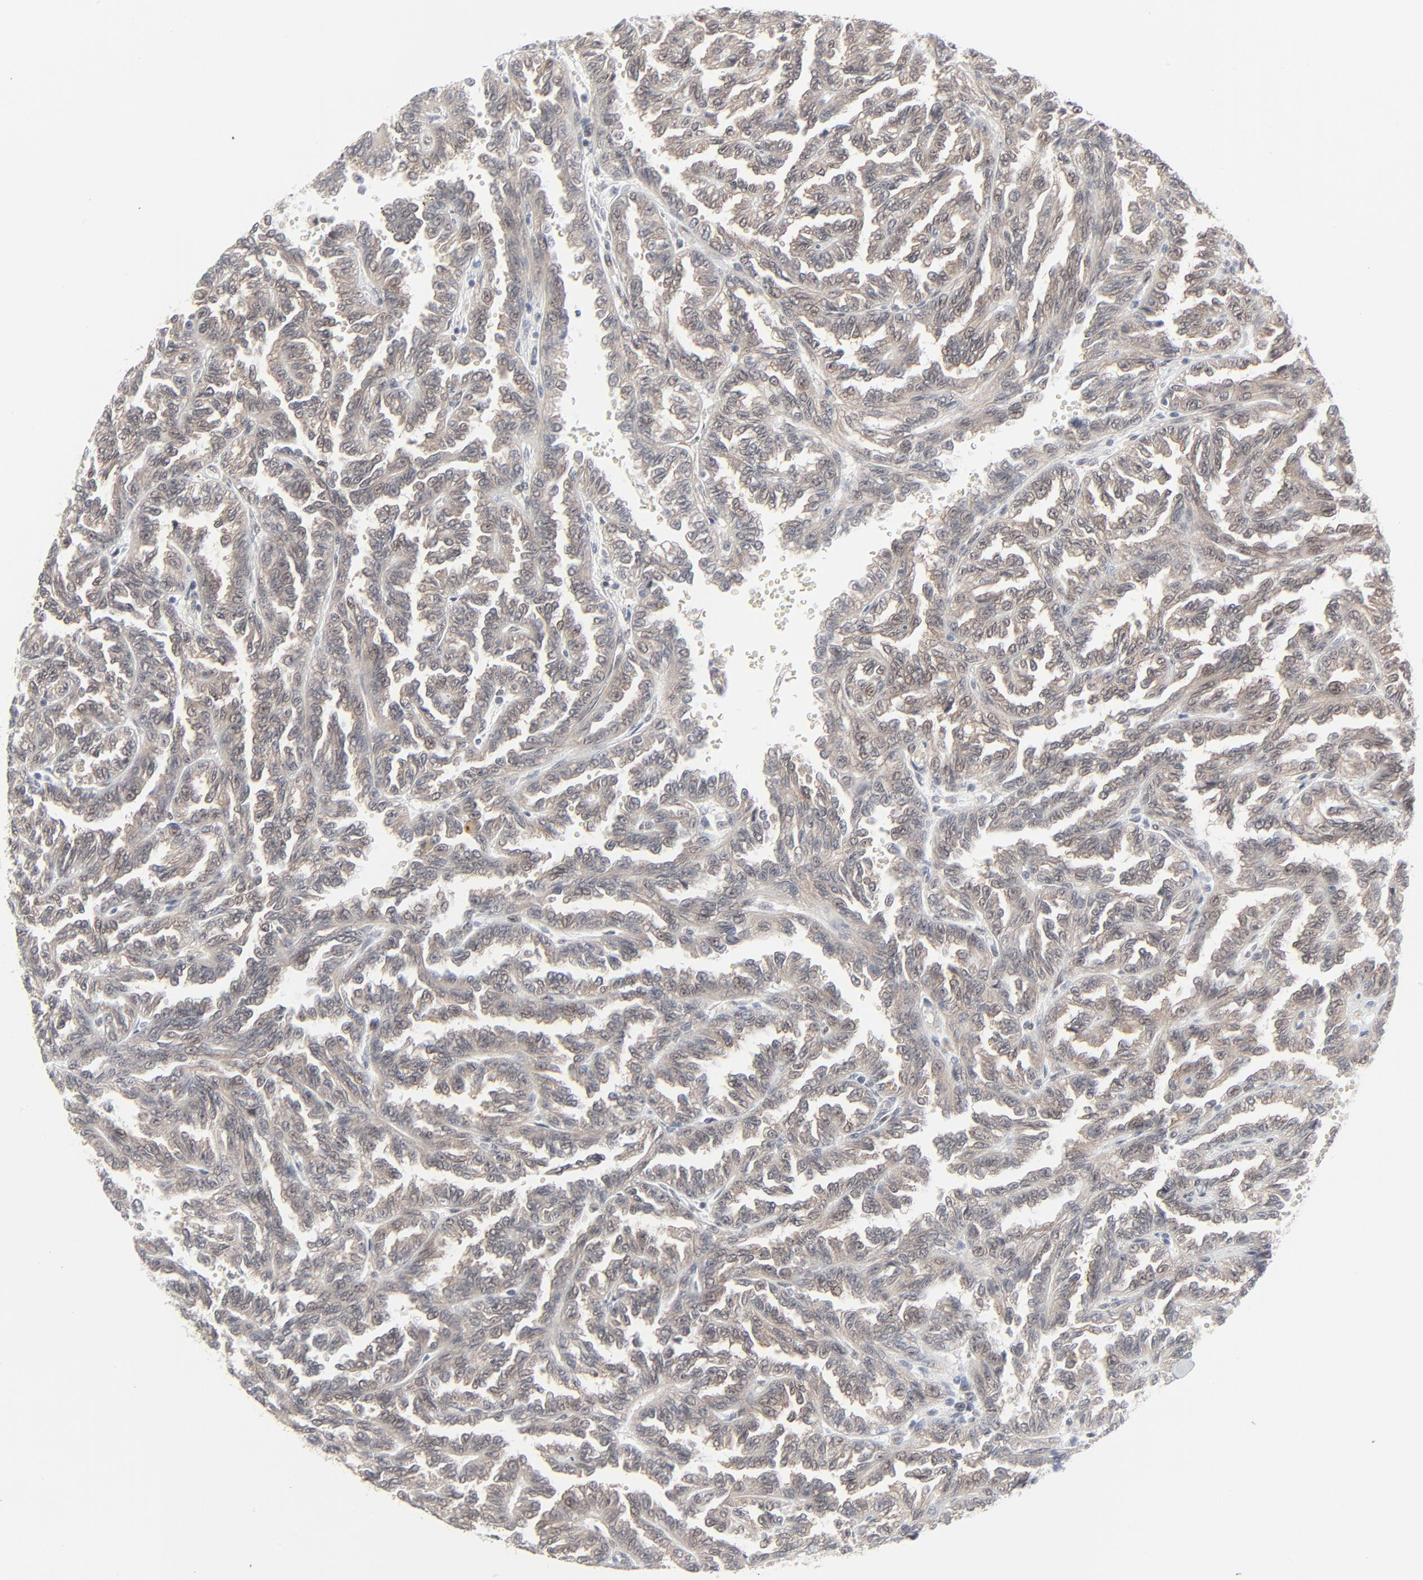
{"staining": {"intensity": "weak", "quantity": "25%-75%", "location": "cytoplasmic/membranous"}, "tissue": "renal cancer", "cell_type": "Tumor cells", "image_type": "cancer", "snomed": [{"axis": "morphology", "description": "Inflammation, NOS"}, {"axis": "morphology", "description": "Adenocarcinoma, NOS"}, {"axis": "topography", "description": "Kidney"}], "caption": "A micrograph showing weak cytoplasmic/membranous staining in about 25%-75% of tumor cells in renal adenocarcinoma, as visualized by brown immunohistochemical staining.", "gene": "AKT1", "patient": {"sex": "male", "age": 68}}